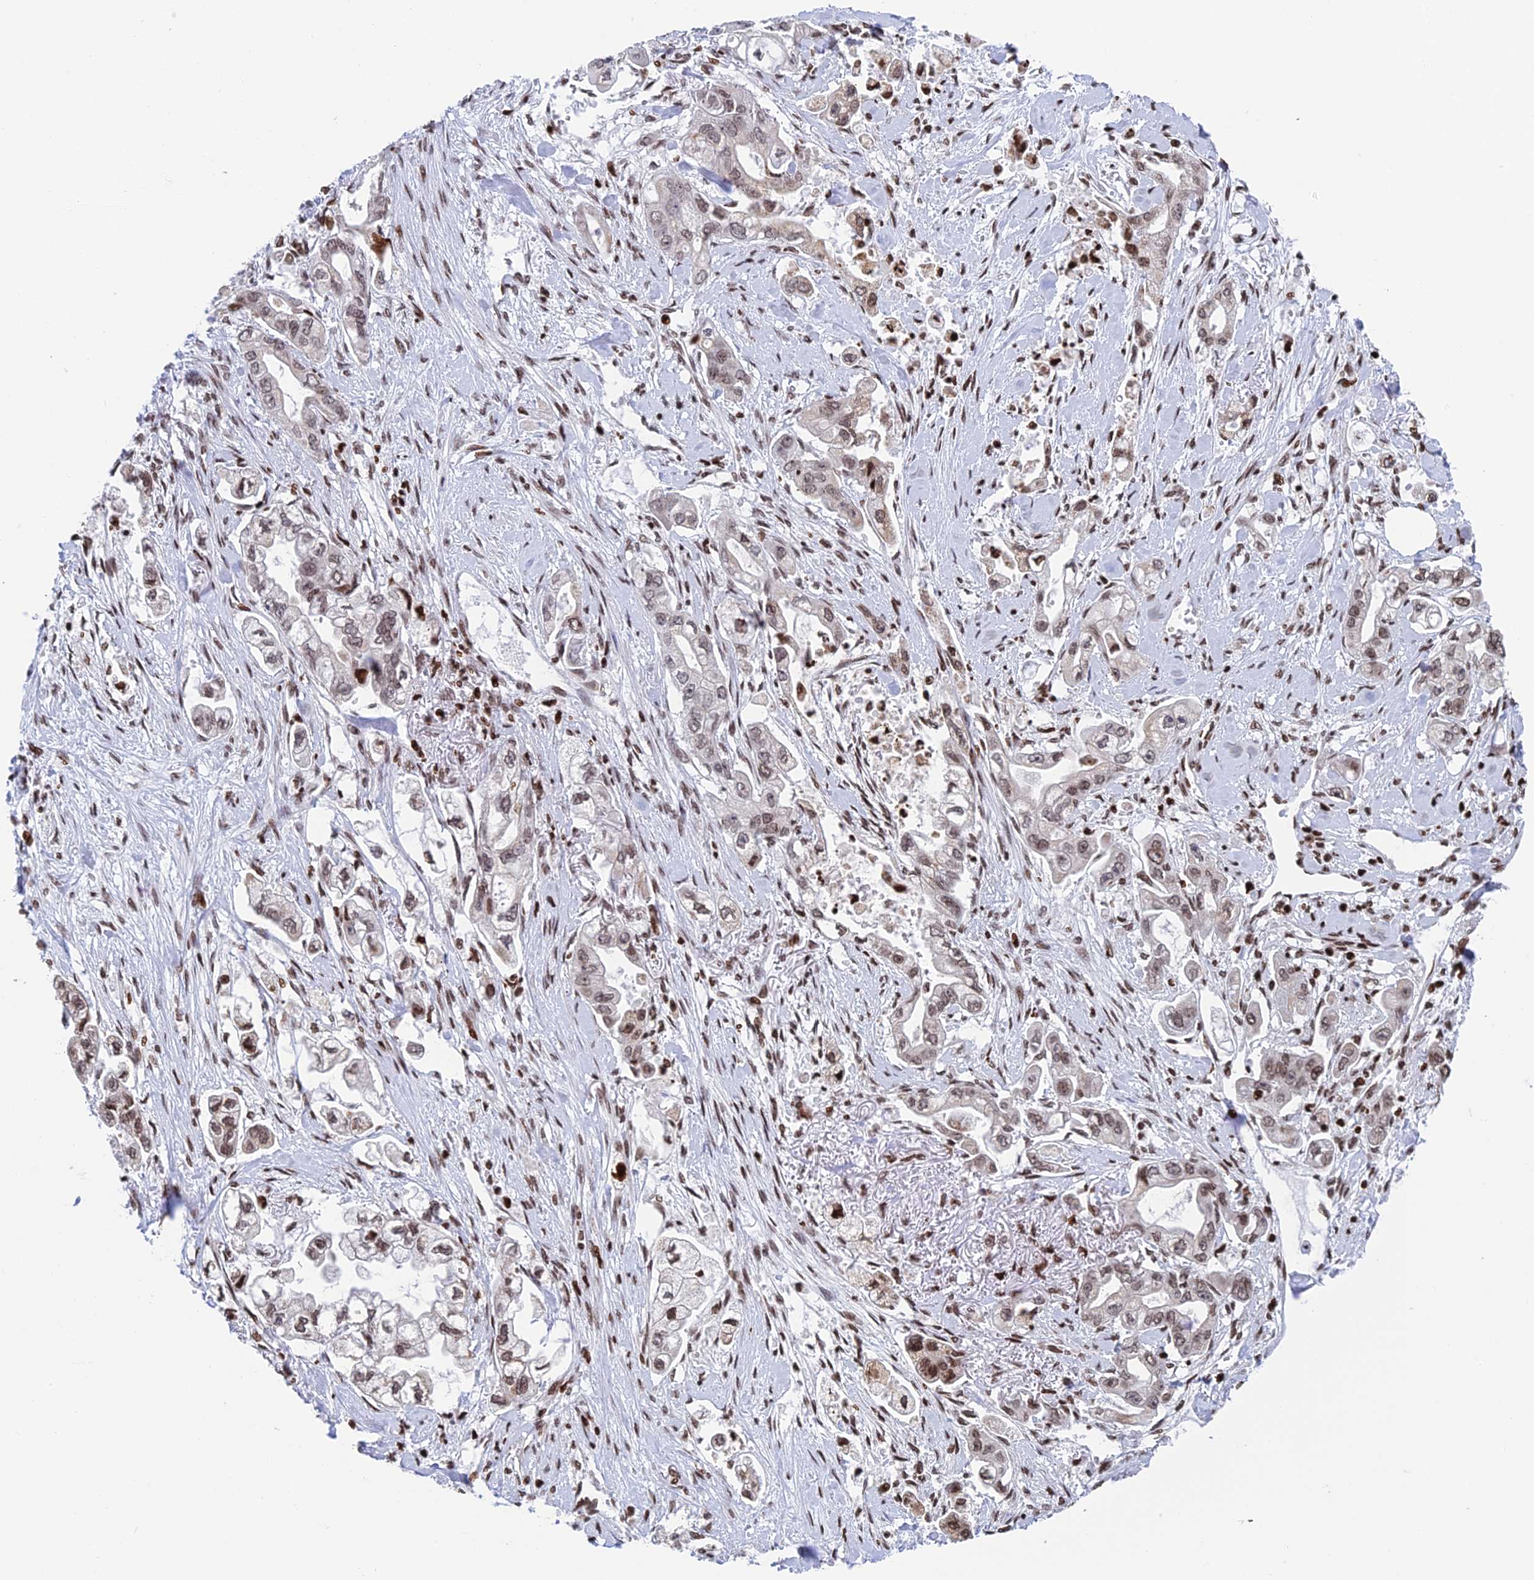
{"staining": {"intensity": "weak", "quantity": ">75%", "location": "nuclear"}, "tissue": "stomach cancer", "cell_type": "Tumor cells", "image_type": "cancer", "snomed": [{"axis": "morphology", "description": "Adenocarcinoma, NOS"}, {"axis": "topography", "description": "Stomach"}], "caption": "IHC of stomach adenocarcinoma shows low levels of weak nuclear staining in approximately >75% of tumor cells.", "gene": "RPAP1", "patient": {"sex": "male", "age": 62}}